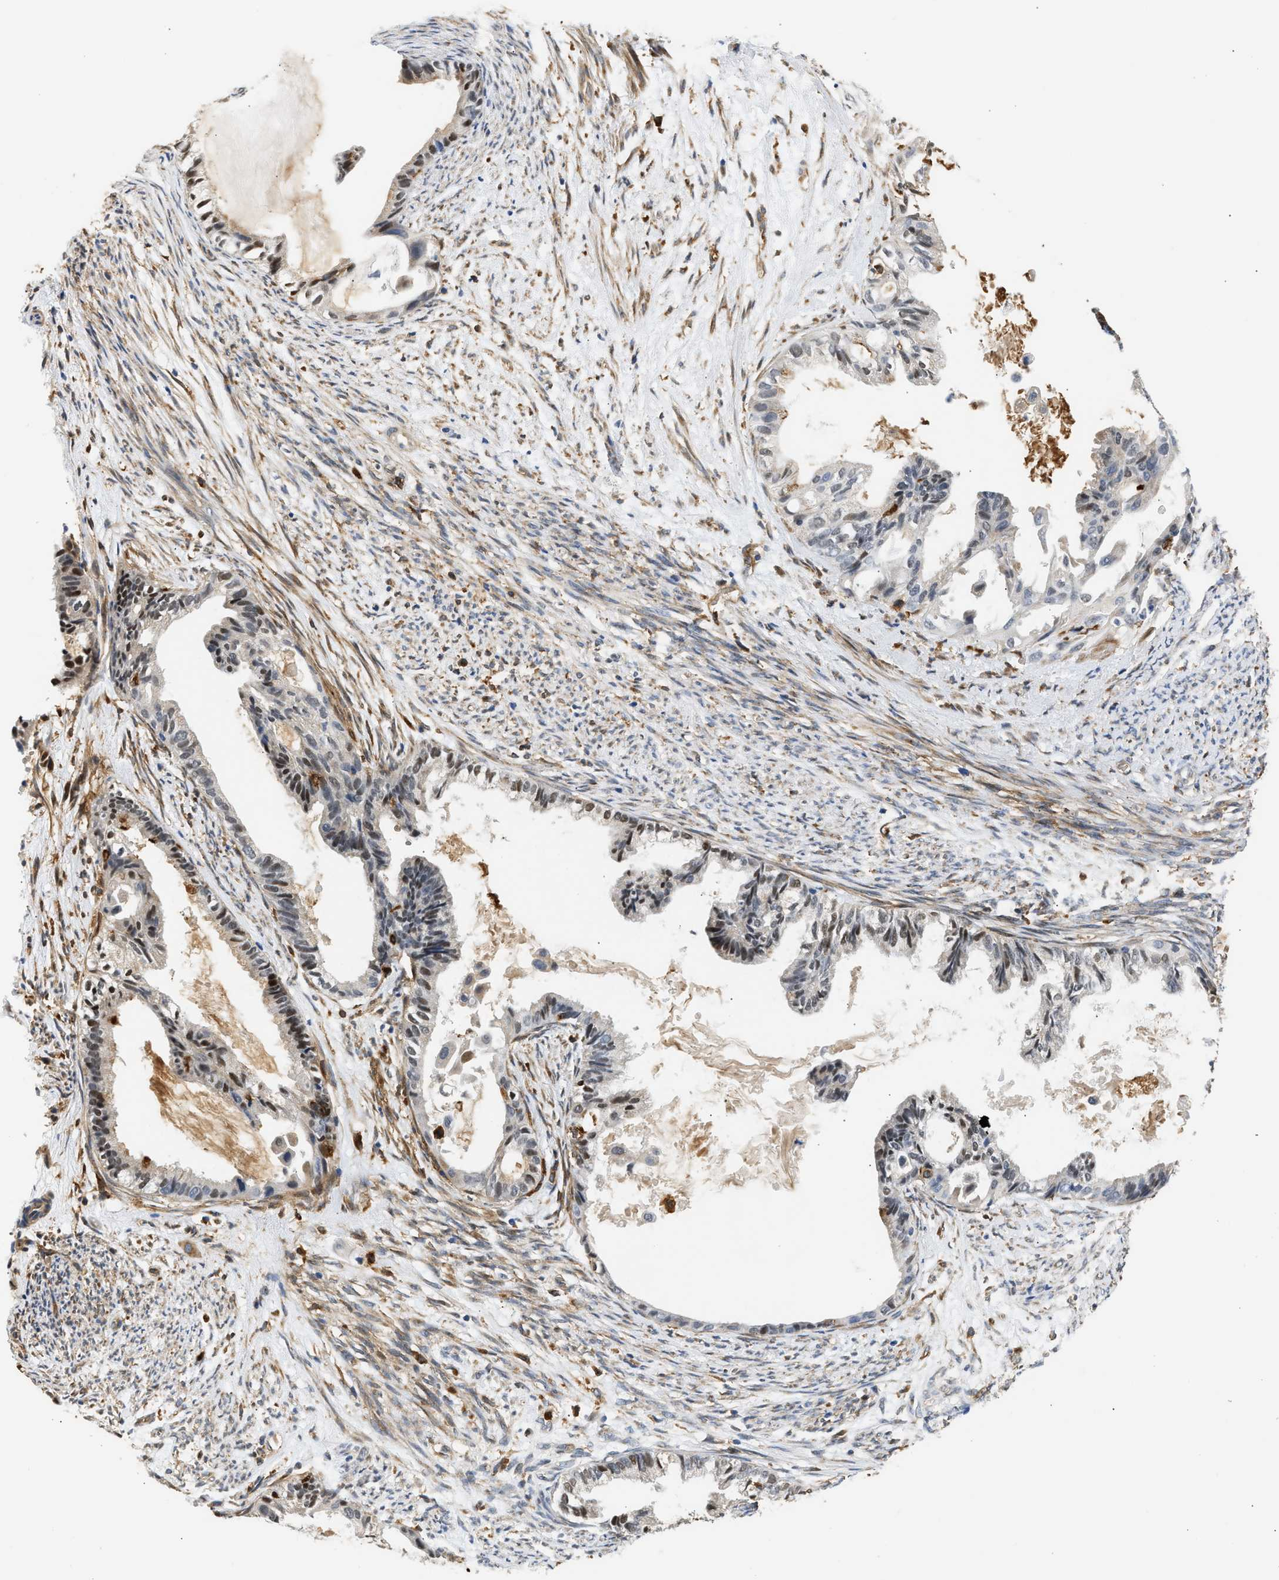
{"staining": {"intensity": "moderate", "quantity": "25%-75%", "location": "nuclear"}, "tissue": "cervical cancer", "cell_type": "Tumor cells", "image_type": "cancer", "snomed": [{"axis": "morphology", "description": "Normal tissue, NOS"}, {"axis": "morphology", "description": "Adenocarcinoma, NOS"}, {"axis": "topography", "description": "Cervix"}, {"axis": "topography", "description": "Endometrium"}], "caption": "A medium amount of moderate nuclear expression is seen in about 25%-75% of tumor cells in adenocarcinoma (cervical) tissue.", "gene": "RAB31", "patient": {"sex": "female", "age": 86}}